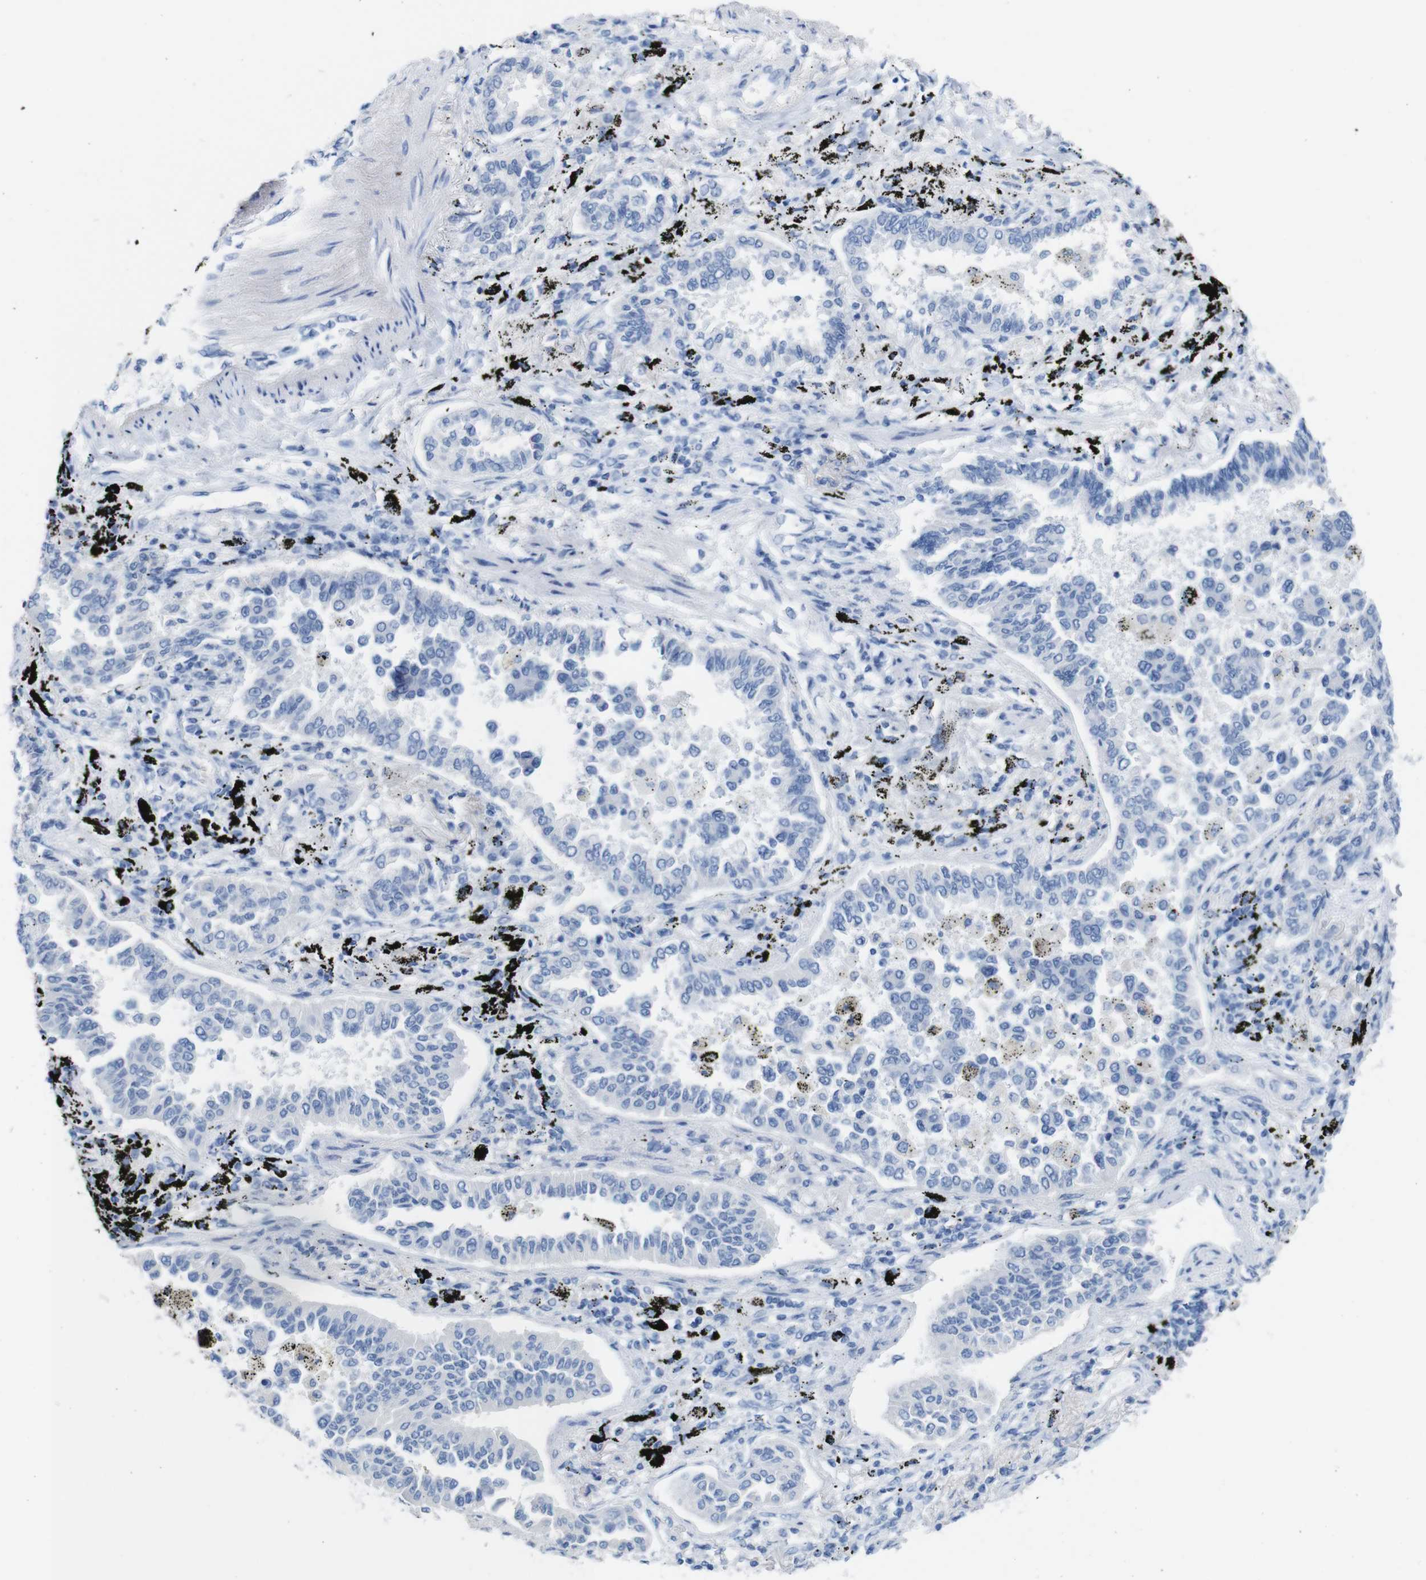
{"staining": {"intensity": "negative", "quantity": "none", "location": "none"}, "tissue": "lung cancer", "cell_type": "Tumor cells", "image_type": "cancer", "snomed": [{"axis": "morphology", "description": "Normal tissue, NOS"}, {"axis": "morphology", "description": "Adenocarcinoma, NOS"}, {"axis": "topography", "description": "Lung"}], "caption": "The micrograph exhibits no significant expression in tumor cells of lung adenocarcinoma.", "gene": "LAG3", "patient": {"sex": "male", "age": 59}}